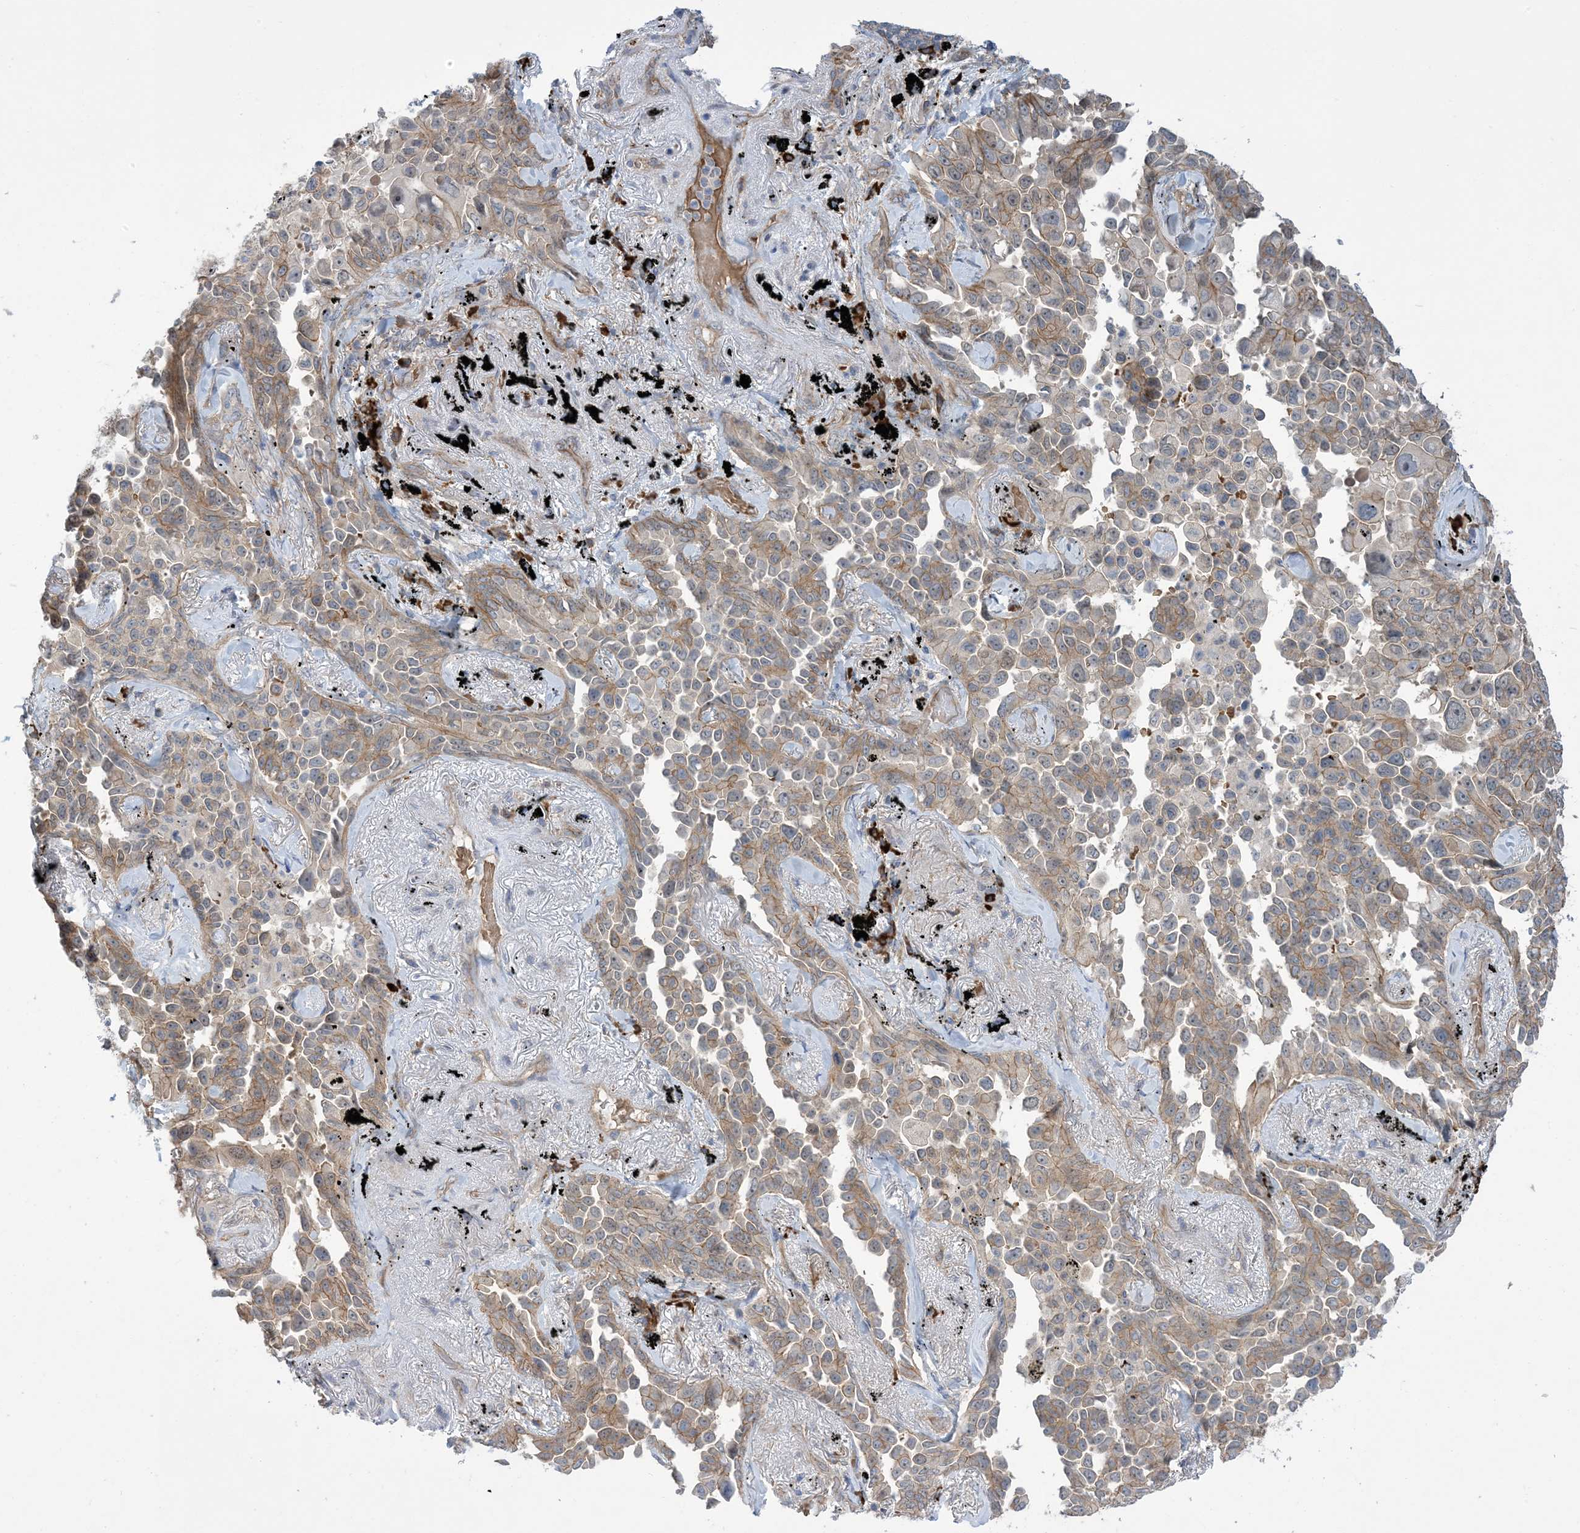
{"staining": {"intensity": "moderate", "quantity": "25%-75%", "location": "cytoplasmic/membranous"}, "tissue": "lung cancer", "cell_type": "Tumor cells", "image_type": "cancer", "snomed": [{"axis": "morphology", "description": "Adenocarcinoma, NOS"}, {"axis": "topography", "description": "Lung"}], "caption": "This histopathology image exhibits adenocarcinoma (lung) stained with immunohistochemistry (IHC) to label a protein in brown. The cytoplasmic/membranous of tumor cells show moderate positivity for the protein. Nuclei are counter-stained blue.", "gene": "AOC1", "patient": {"sex": "female", "age": 67}}